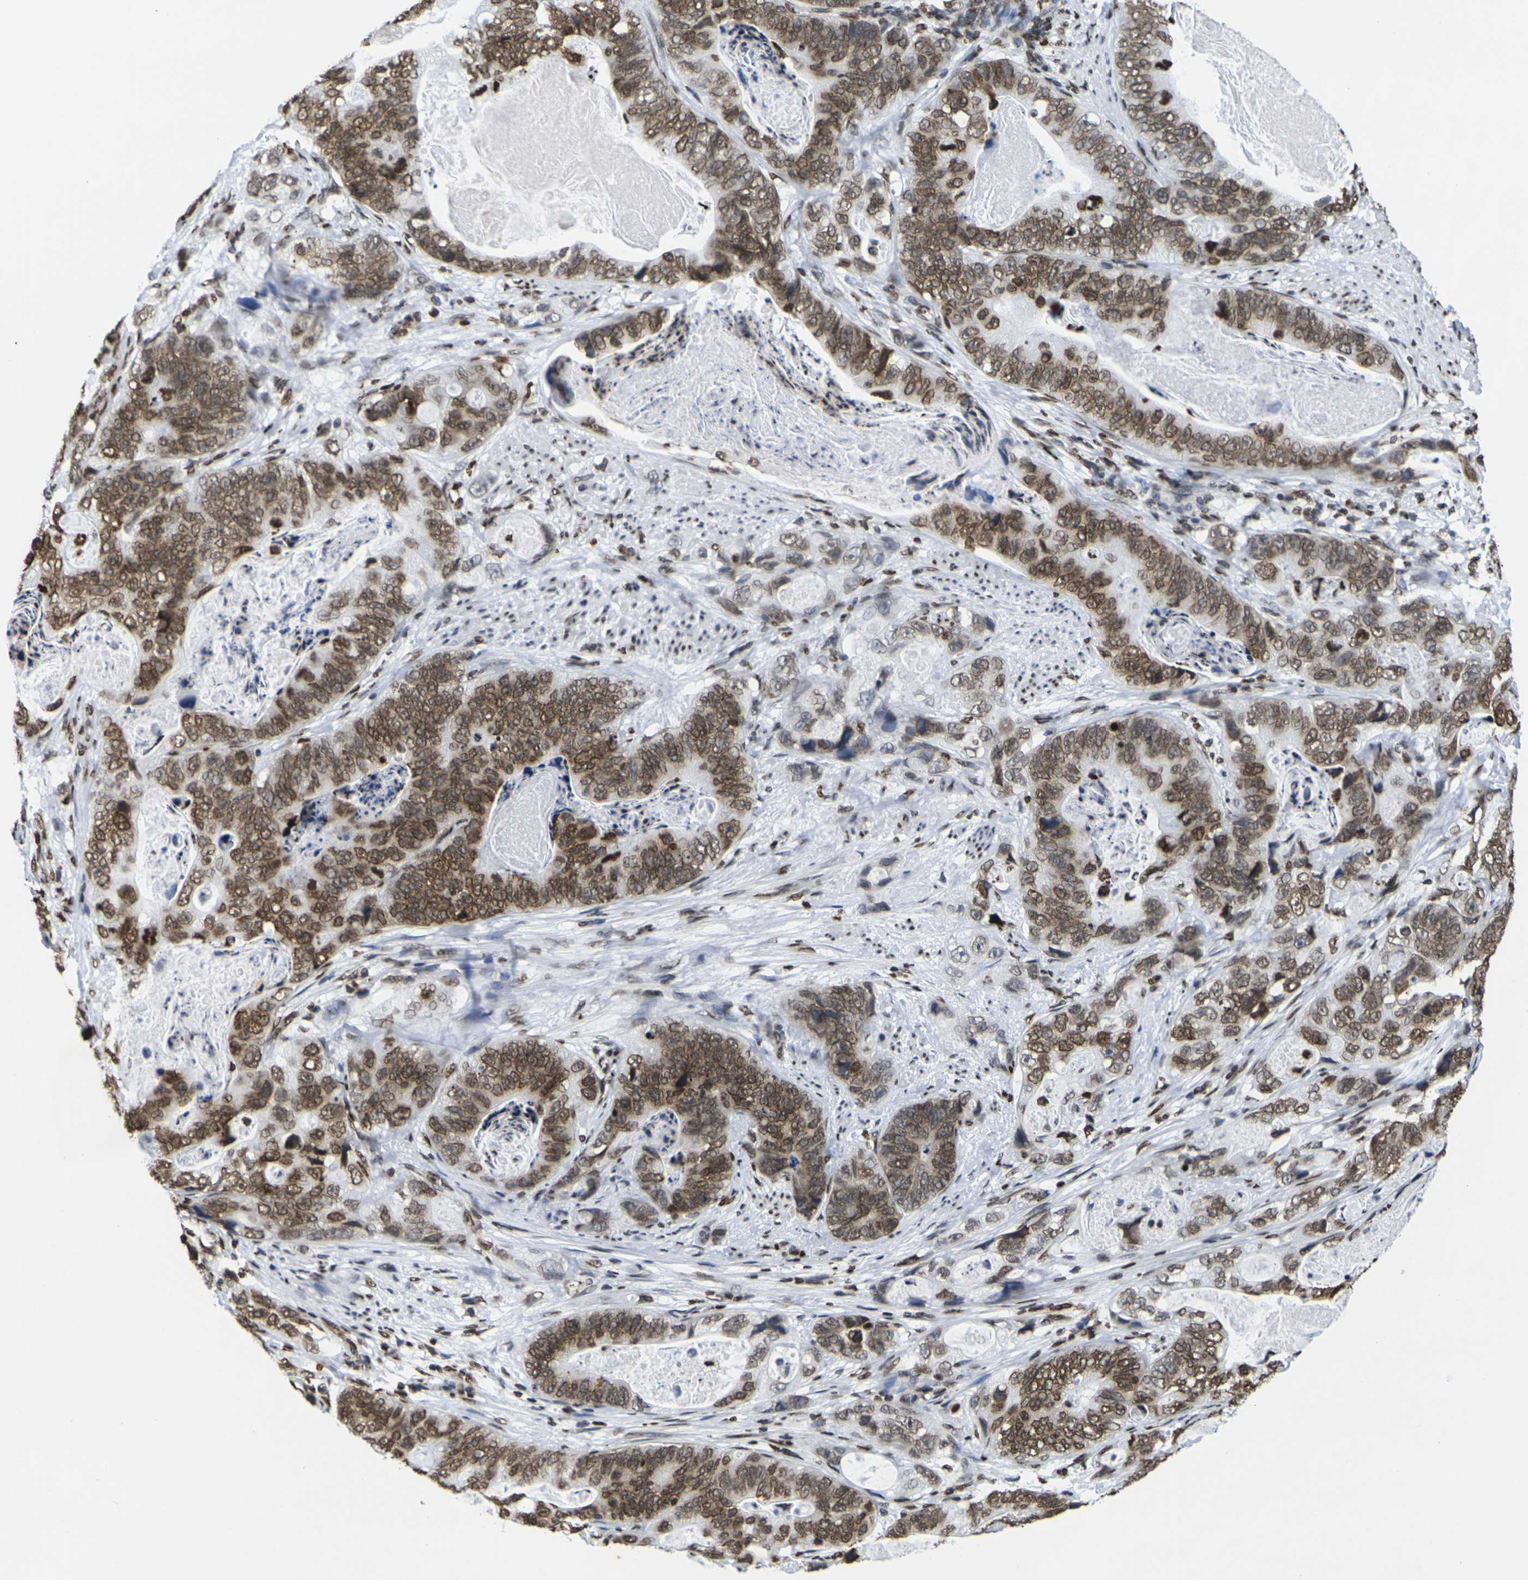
{"staining": {"intensity": "moderate", "quantity": ">75%", "location": "cytoplasmic/membranous,nuclear"}, "tissue": "stomach cancer", "cell_type": "Tumor cells", "image_type": "cancer", "snomed": [{"axis": "morphology", "description": "Adenocarcinoma, NOS"}, {"axis": "topography", "description": "Stomach"}], "caption": "The micrograph displays a brown stain indicating the presence of a protein in the cytoplasmic/membranous and nuclear of tumor cells in stomach cancer (adenocarcinoma). The staining was performed using DAB to visualize the protein expression in brown, while the nuclei were stained in blue with hematoxylin (Magnification: 20x).", "gene": "H2AC21", "patient": {"sex": "female", "age": 89}}